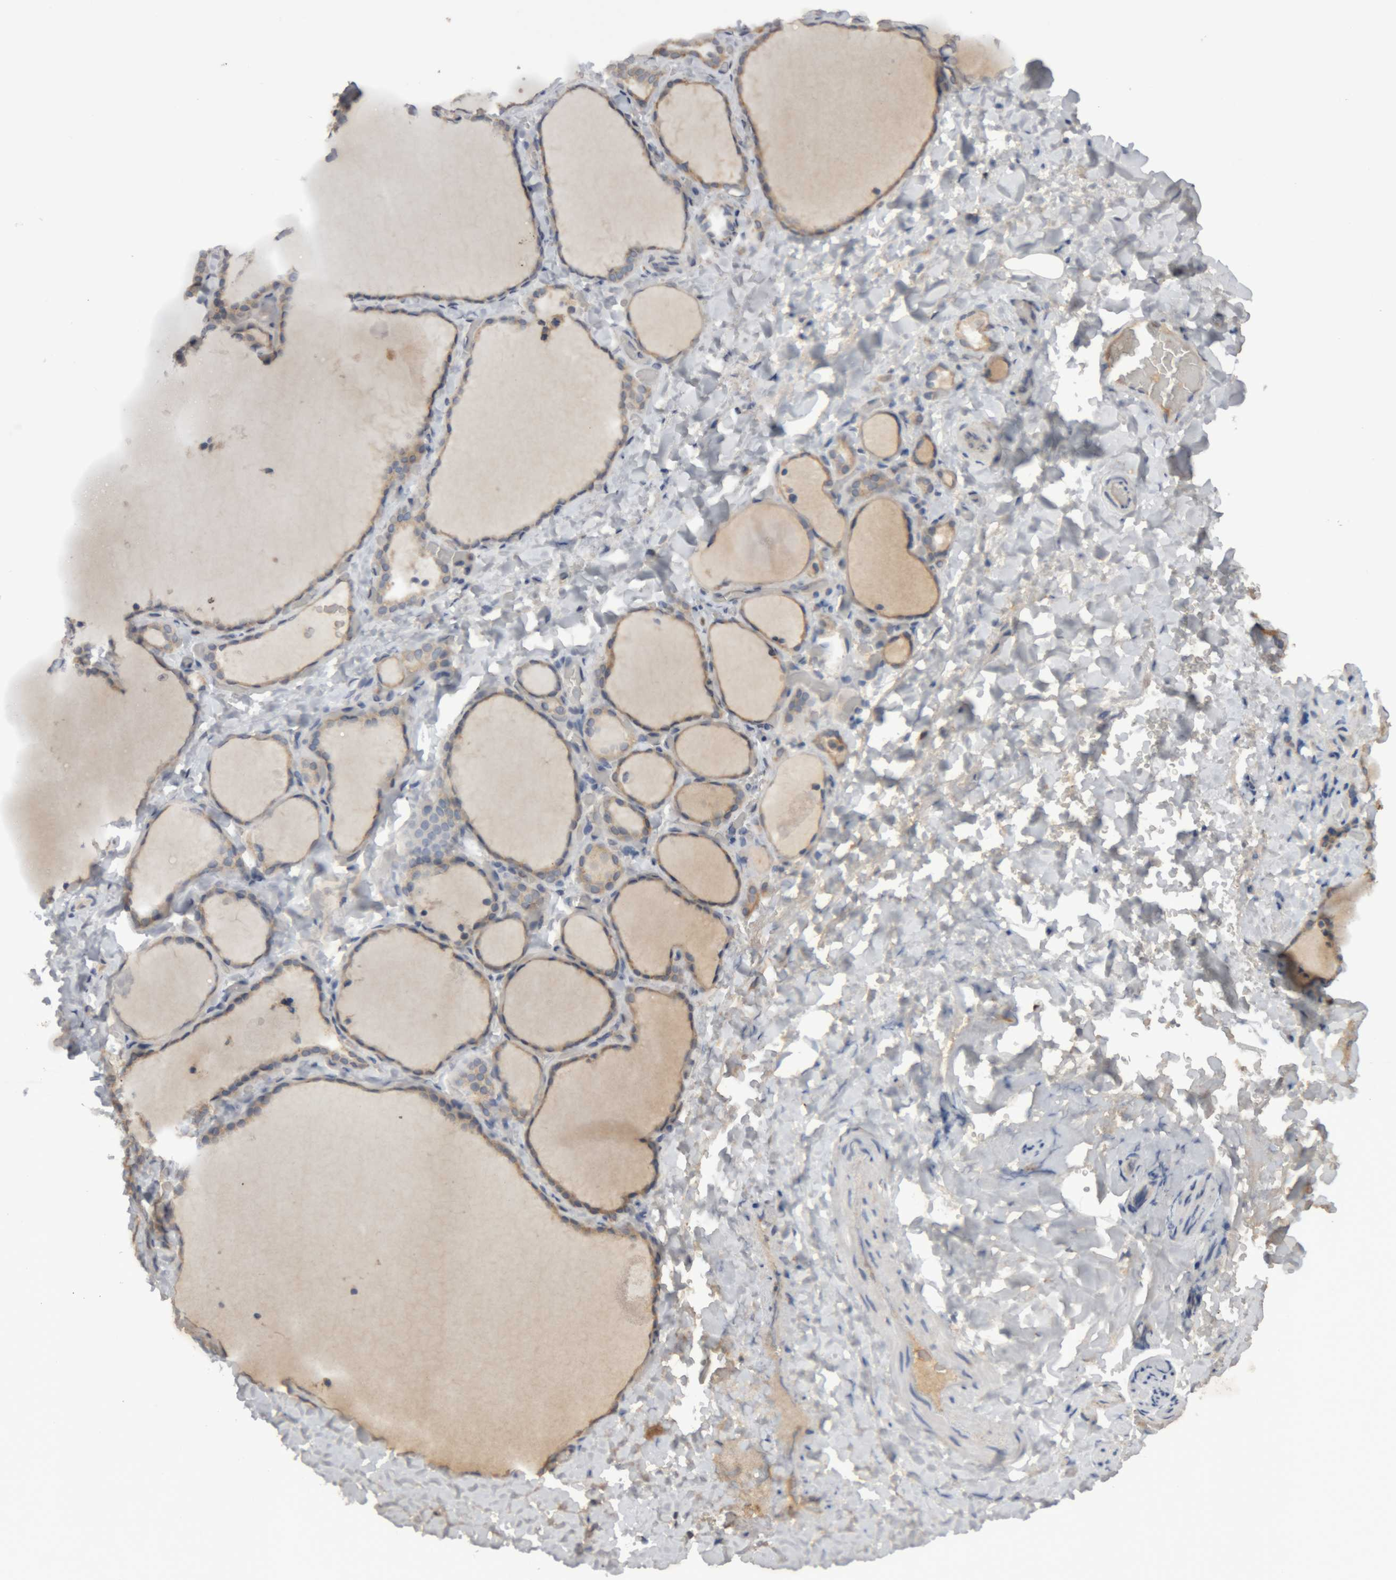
{"staining": {"intensity": "weak", "quantity": "25%-75%", "location": "cytoplasmic/membranous"}, "tissue": "thyroid gland", "cell_type": "Glandular cells", "image_type": "normal", "snomed": [{"axis": "morphology", "description": "Normal tissue, NOS"}, {"axis": "topography", "description": "Thyroid gland"}], "caption": "Protein analysis of normal thyroid gland shows weak cytoplasmic/membranous staining in approximately 25%-75% of glandular cells. The staining was performed using DAB (3,3'-diaminobenzidine), with brown indicating positive protein expression. Nuclei are stained blue with hematoxylin.", "gene": "TMED7", "patient": {"sex": "female", "age": 22}}